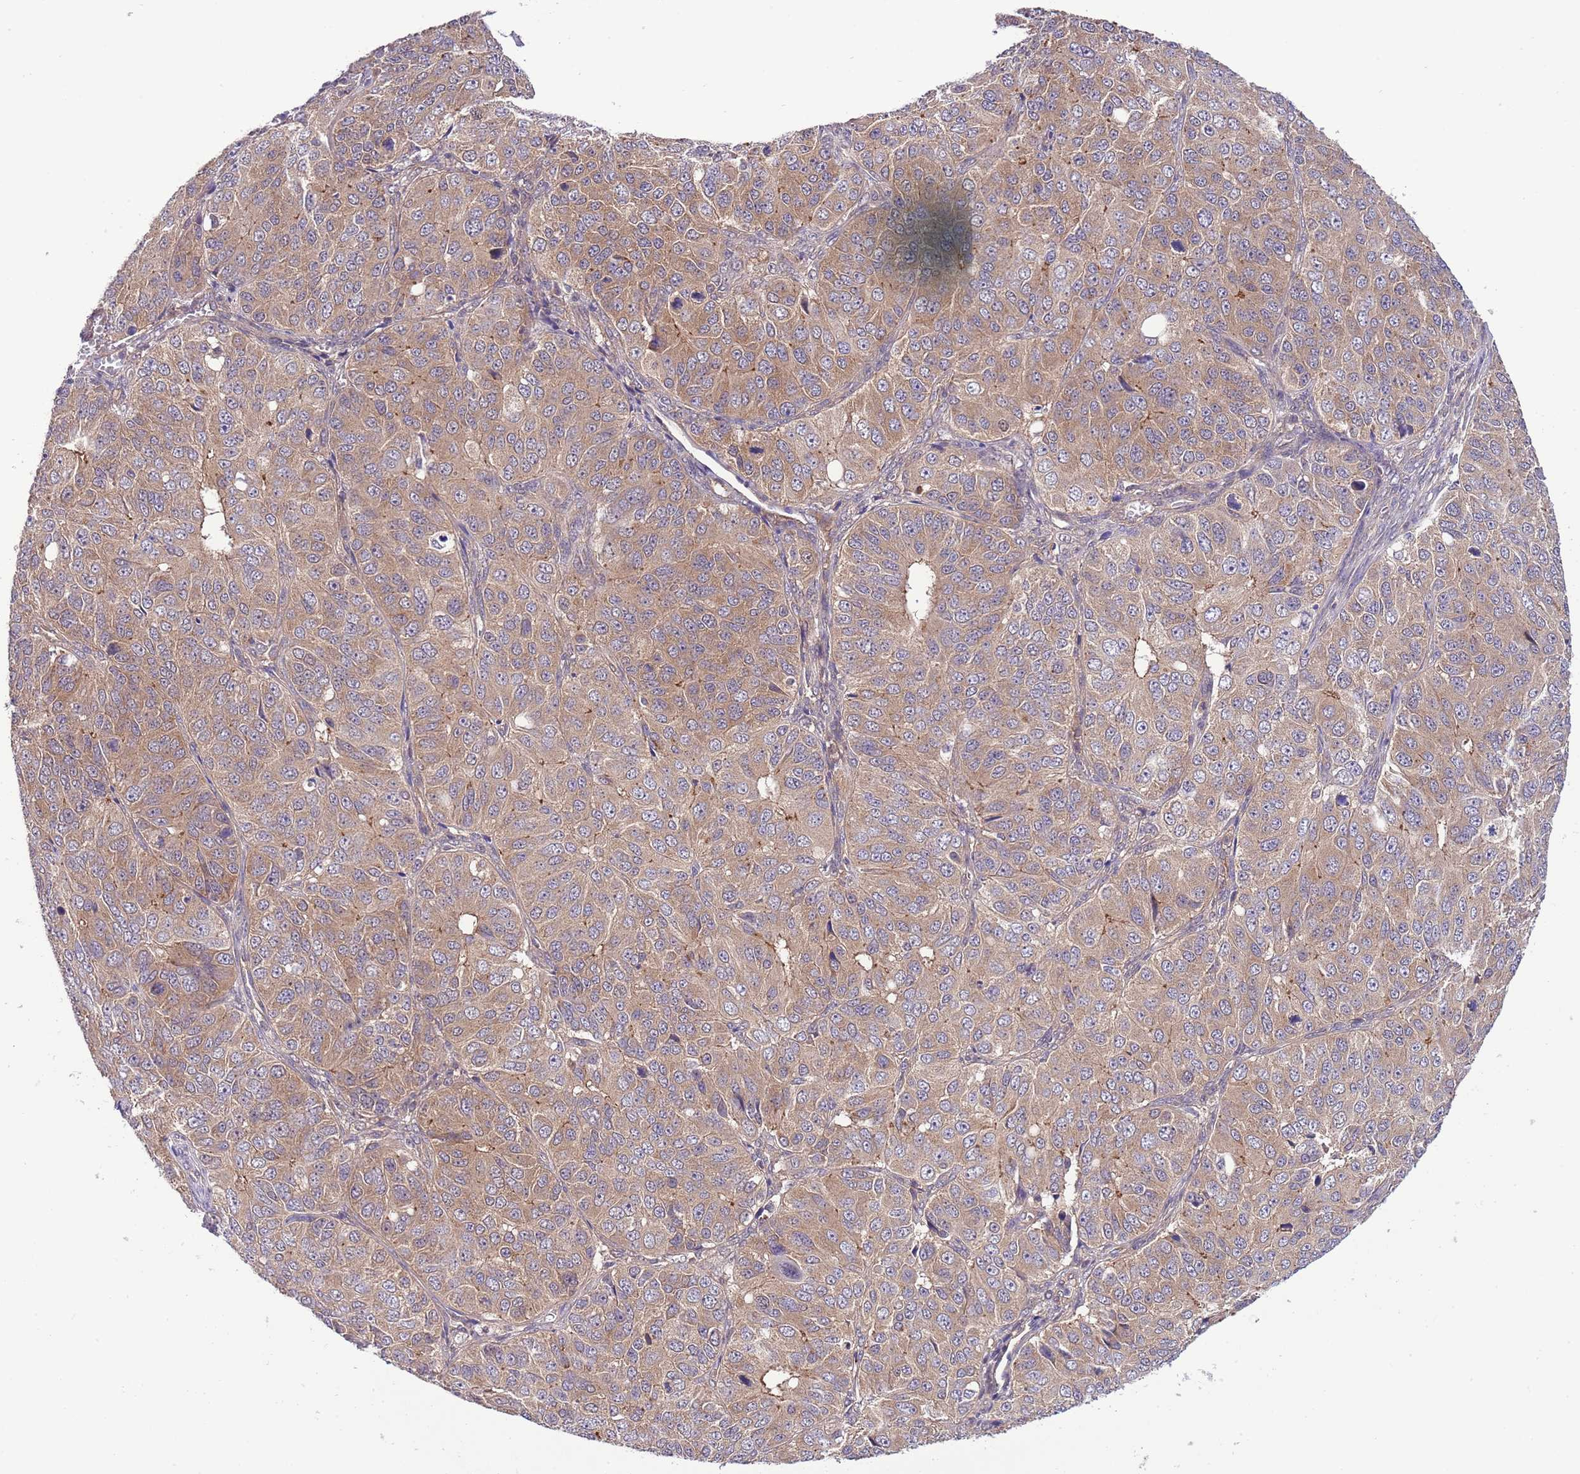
{"staining": {"intensity": "moderate", "quantity": ">75%", "location": "cytoplasmic/membranous"}, "tissue": "ovarian cancer", "cell_type": "Tumor cells", "image_type": "cancer", "snomed": [{"axis": "morphology", "description": "Carcinoma, endometroid"}, {"axis": "topography", "description": "Ovary"}], "caption": "Protein expression analysis of human endometroid carcinoma (ovarian) reveals moderate cytoplasmic/membranous positivity in about >75% of tumor cells. (Stains: DAB (3,3'-diaminobenzidine) in brown, nuclei in blue, Microscopy: brightfield microscopy at high magnification).", "gene": "DONSON", "patient": {"sex": "female", "age": 51}}